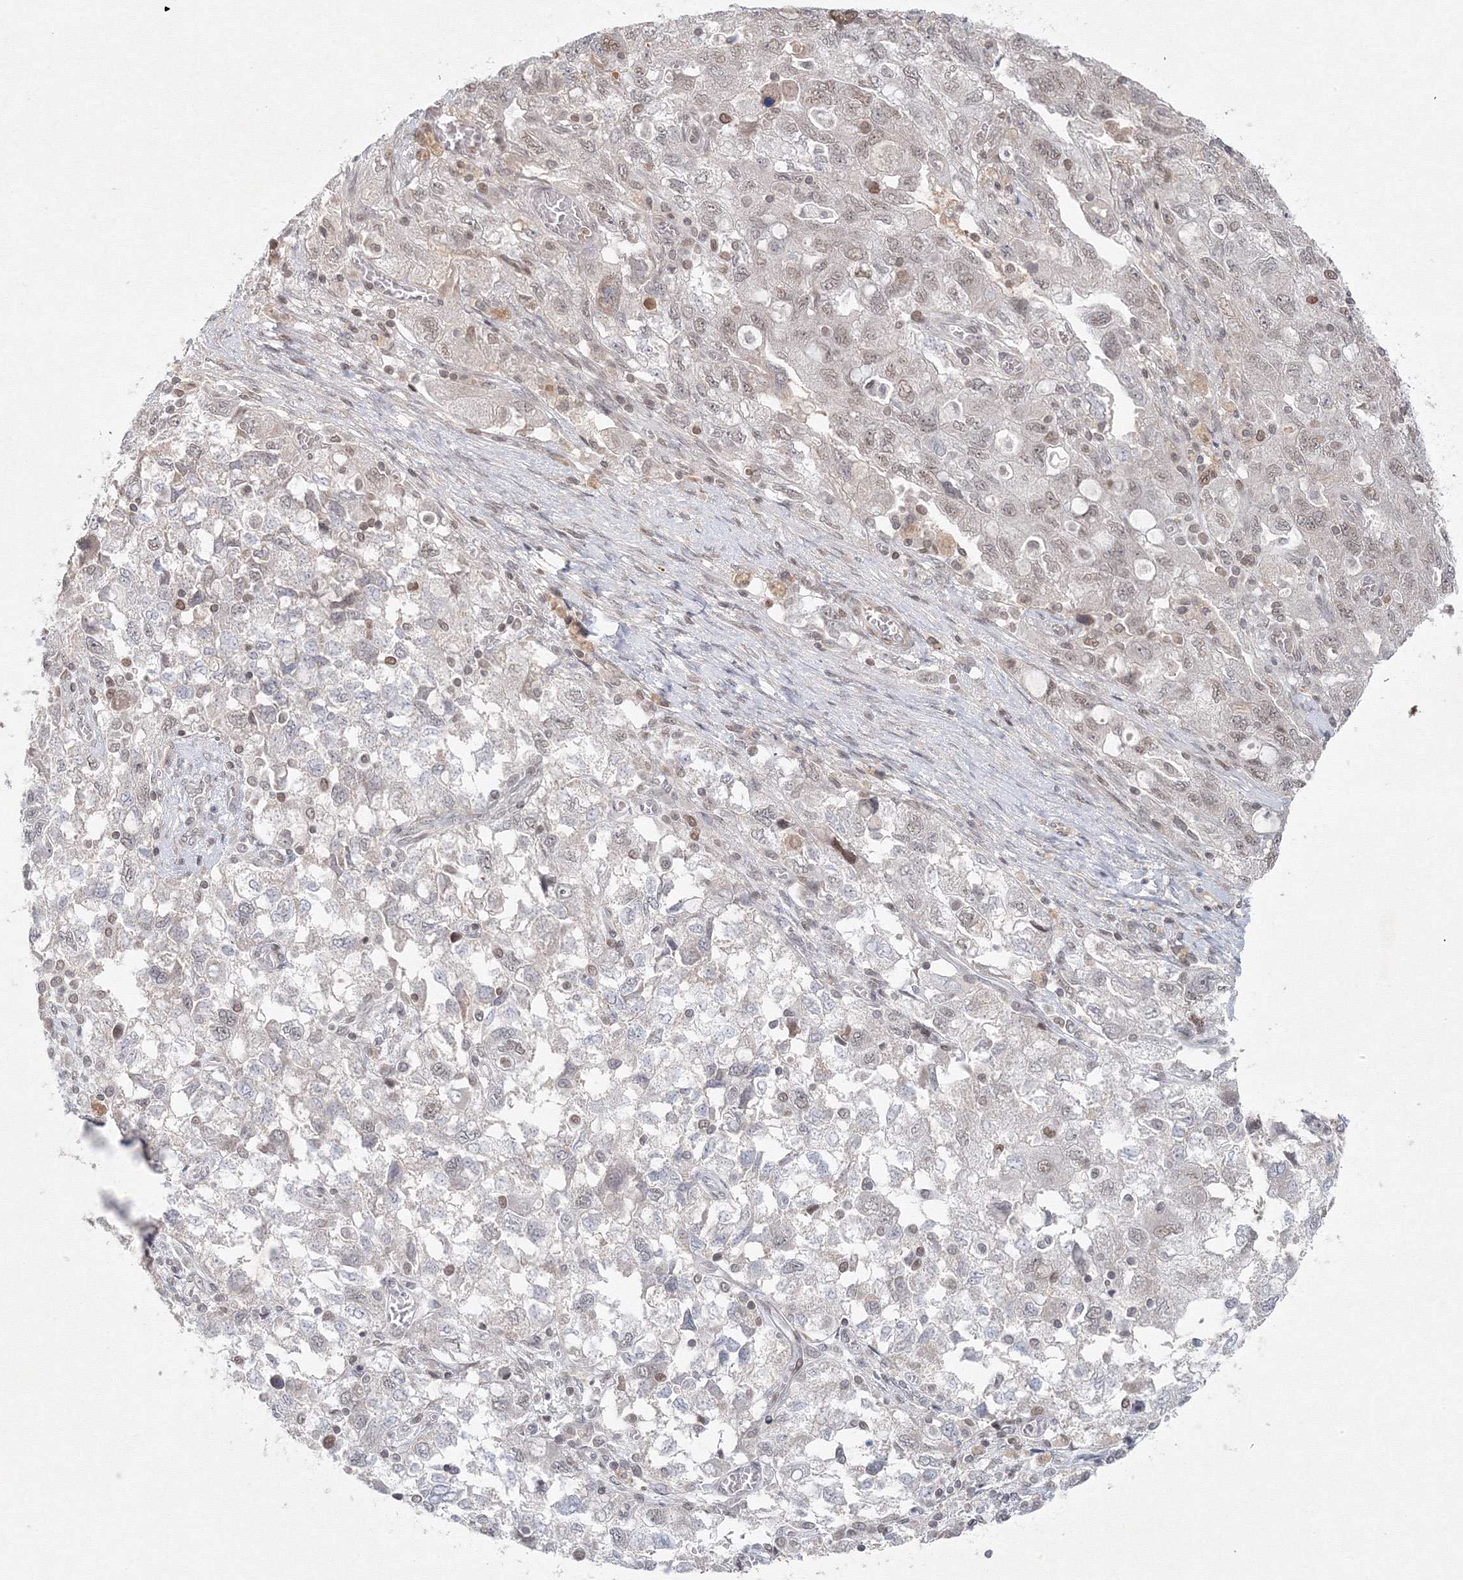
{"staining": {"intensity": "weak", "quantity": "<25%", "location": "nuclear"}, "tissue": "ovarian cancer", "cell_type": "Tumor cells", "image_type": "cancer", "snomed": [{"axis": "morphology", "description": "Carcinoma, NOS"}, {"axis": "morphology", "description": "Cystadenocarcinoma, serous, NOS"}, {"axis": "topography", "description": "Ovary"}], "caption": "There is no significant staining in tumor cells of ovarian cancer (carcinoma). Nuclei are stained in blue.", "gene": "KIF4A", "patient": {"sex": "female", "age": 69}}